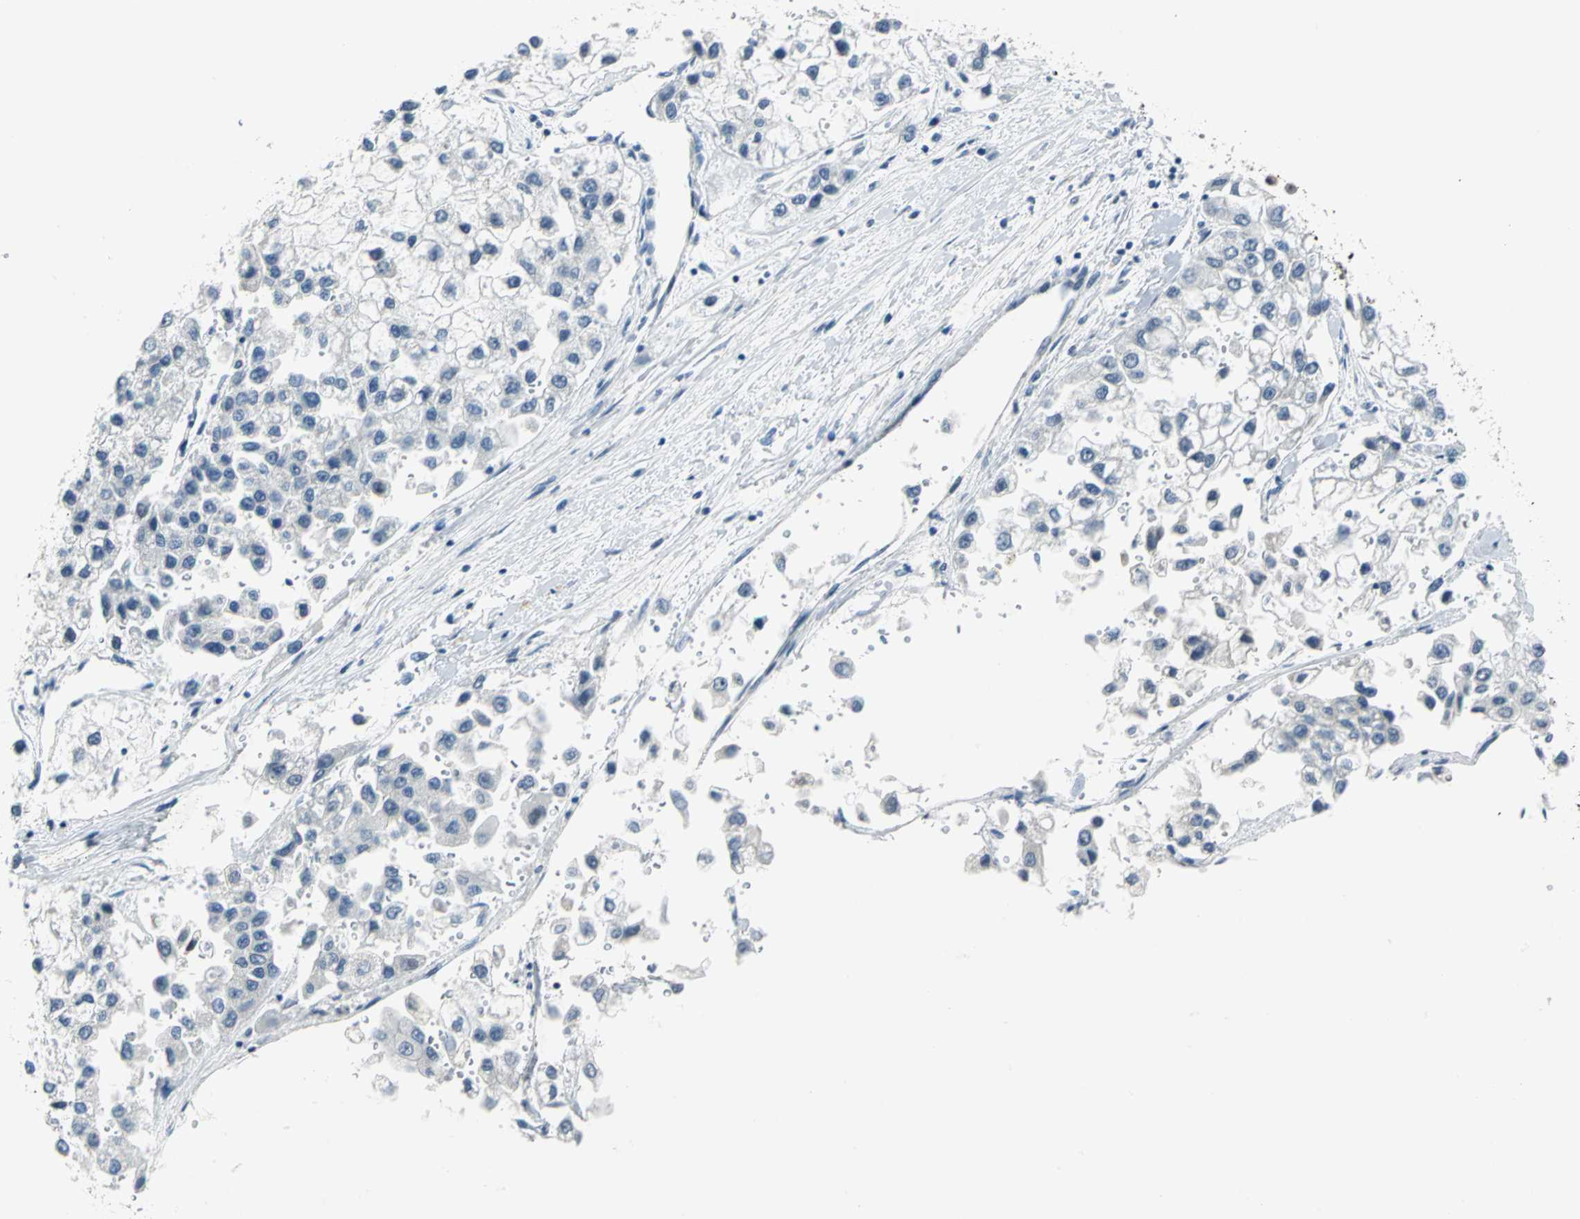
{"staining": {"intensity": "negative", "quantity": "none", "location": "none"}, "tissue": "liver cancer", "cell_type": "Tumor cells", "image_type": "cancer", "snomed": [{"axis": "morphology", "description": "Carcinoma, Hepatocellular, NOS"}, {"axis": "topography", "description": "Liver"}], "caption": "A photomicrograph of liver hepatocellular carcinoma stained for a protein exhibits no brown staining in tumor cells. (DAB (3,3'-diaminobenzidine) immunohistochemistry (IHC) with hematoxylin counter stain).", "gene": "MYBBP1A", "patient": {"sex": "female", "age": 66}}